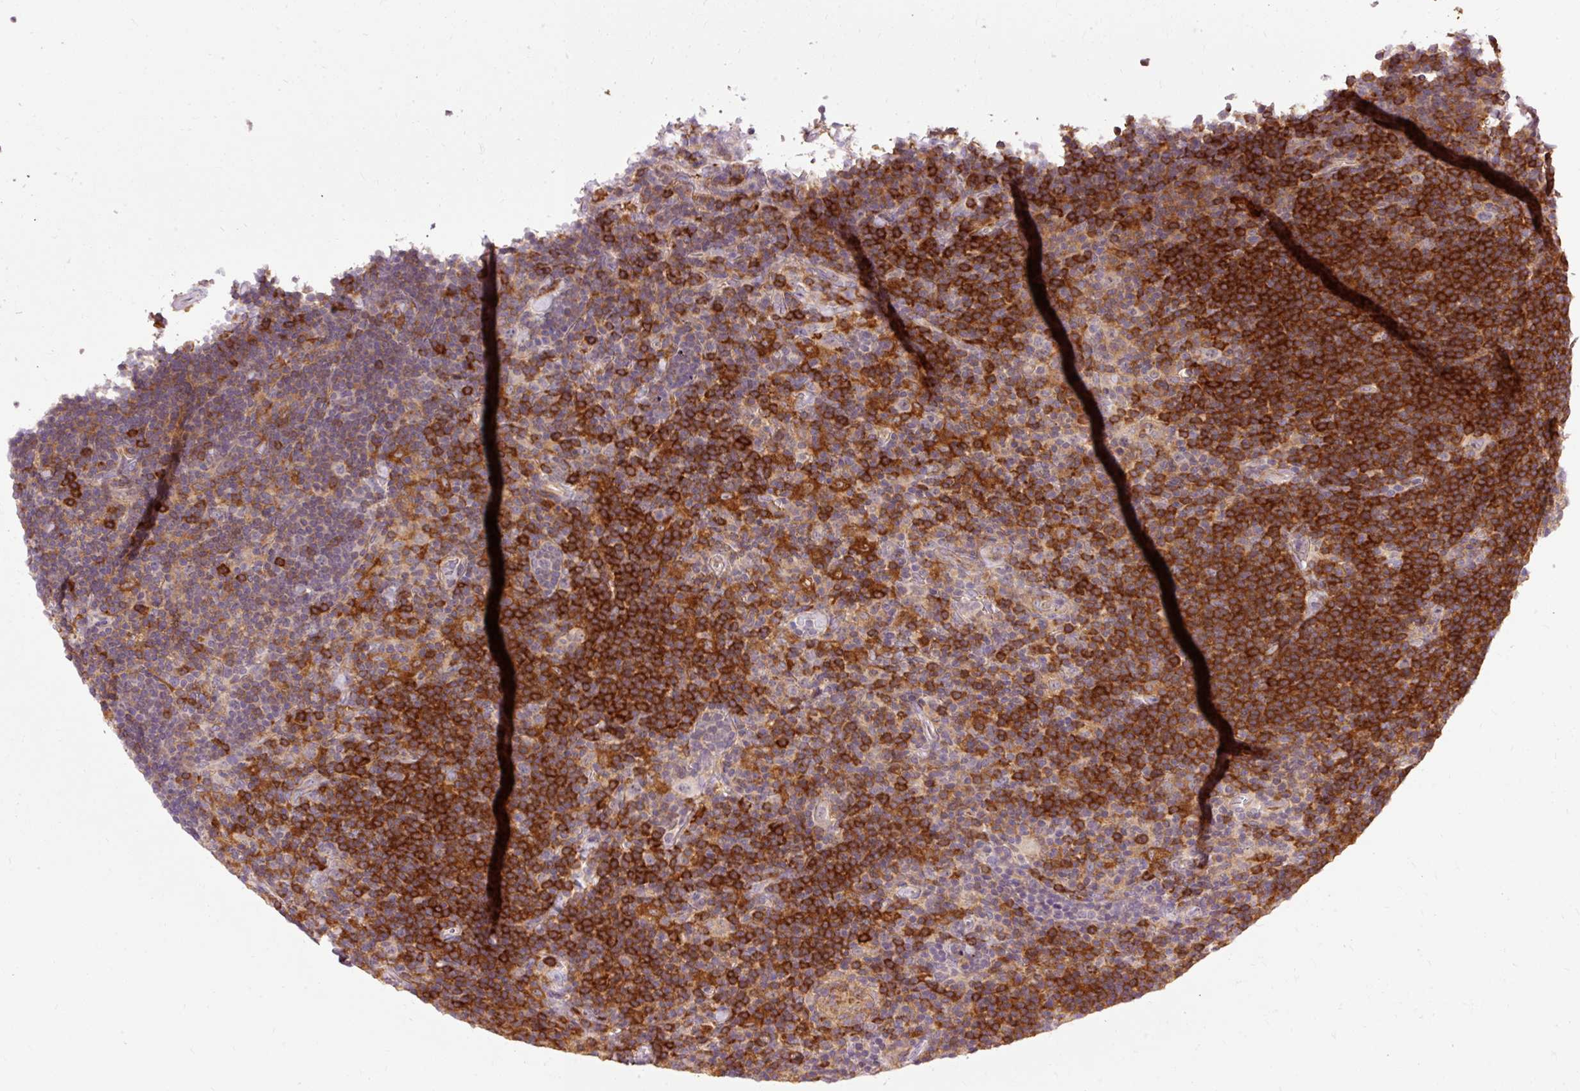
{"staining": {"intensity": "negative", "quantity": "none", "location": "none"}, "tissue": "lymphoma", "cell_type": "Tumor cells", "image_type": "cancer", "snomed": [{"axis": "morphology", "description": "Hodgkin's disease, NOS"}, {"axis": "topography", "description": "Lymph node"}], "caption": "Tumor cells are negative for protein expression in human lymphoma.", "gene": "CEBPZ", "patient": {"sex": "female", "age": 57}}